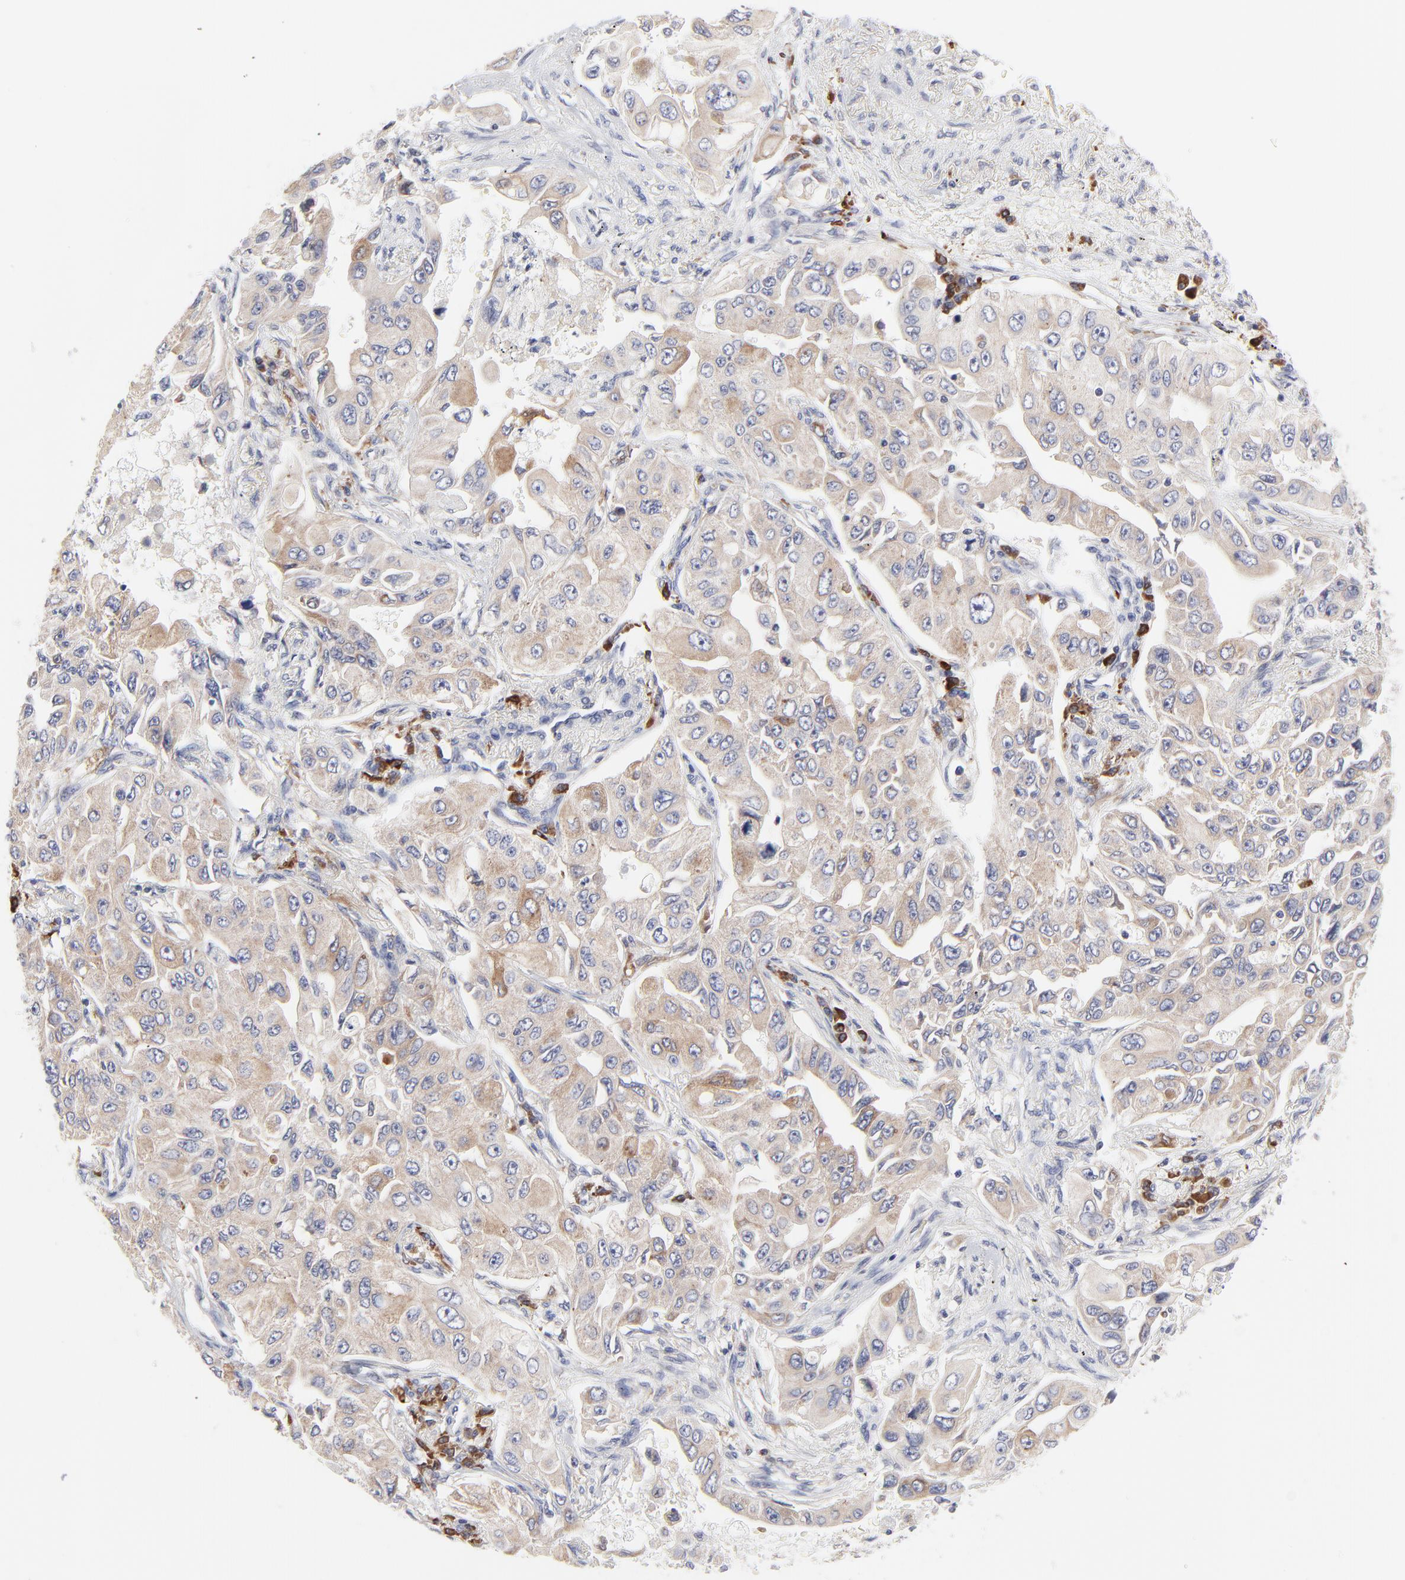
{"staining": {"intensity": "weak", "quantity": ">75%", "location": "cytoplasmic/membranous"}, "tissue": "lung cancer", "cell_type": "Tumor cells", "image_type": "cancer", "snomed": [{"axis": "morphology", "description": "Adenocarcinoma, NOS"}, {"axis": "topography", "description": "Lung"}], "caption": "This is a histology image of immunohistochemistry staining of lung cancer, which shows weak staining in the cytoplasmic/membranous of tumor cells.", "gene": "TRIM22", "patient": {"sex": "male", "age": 84}}